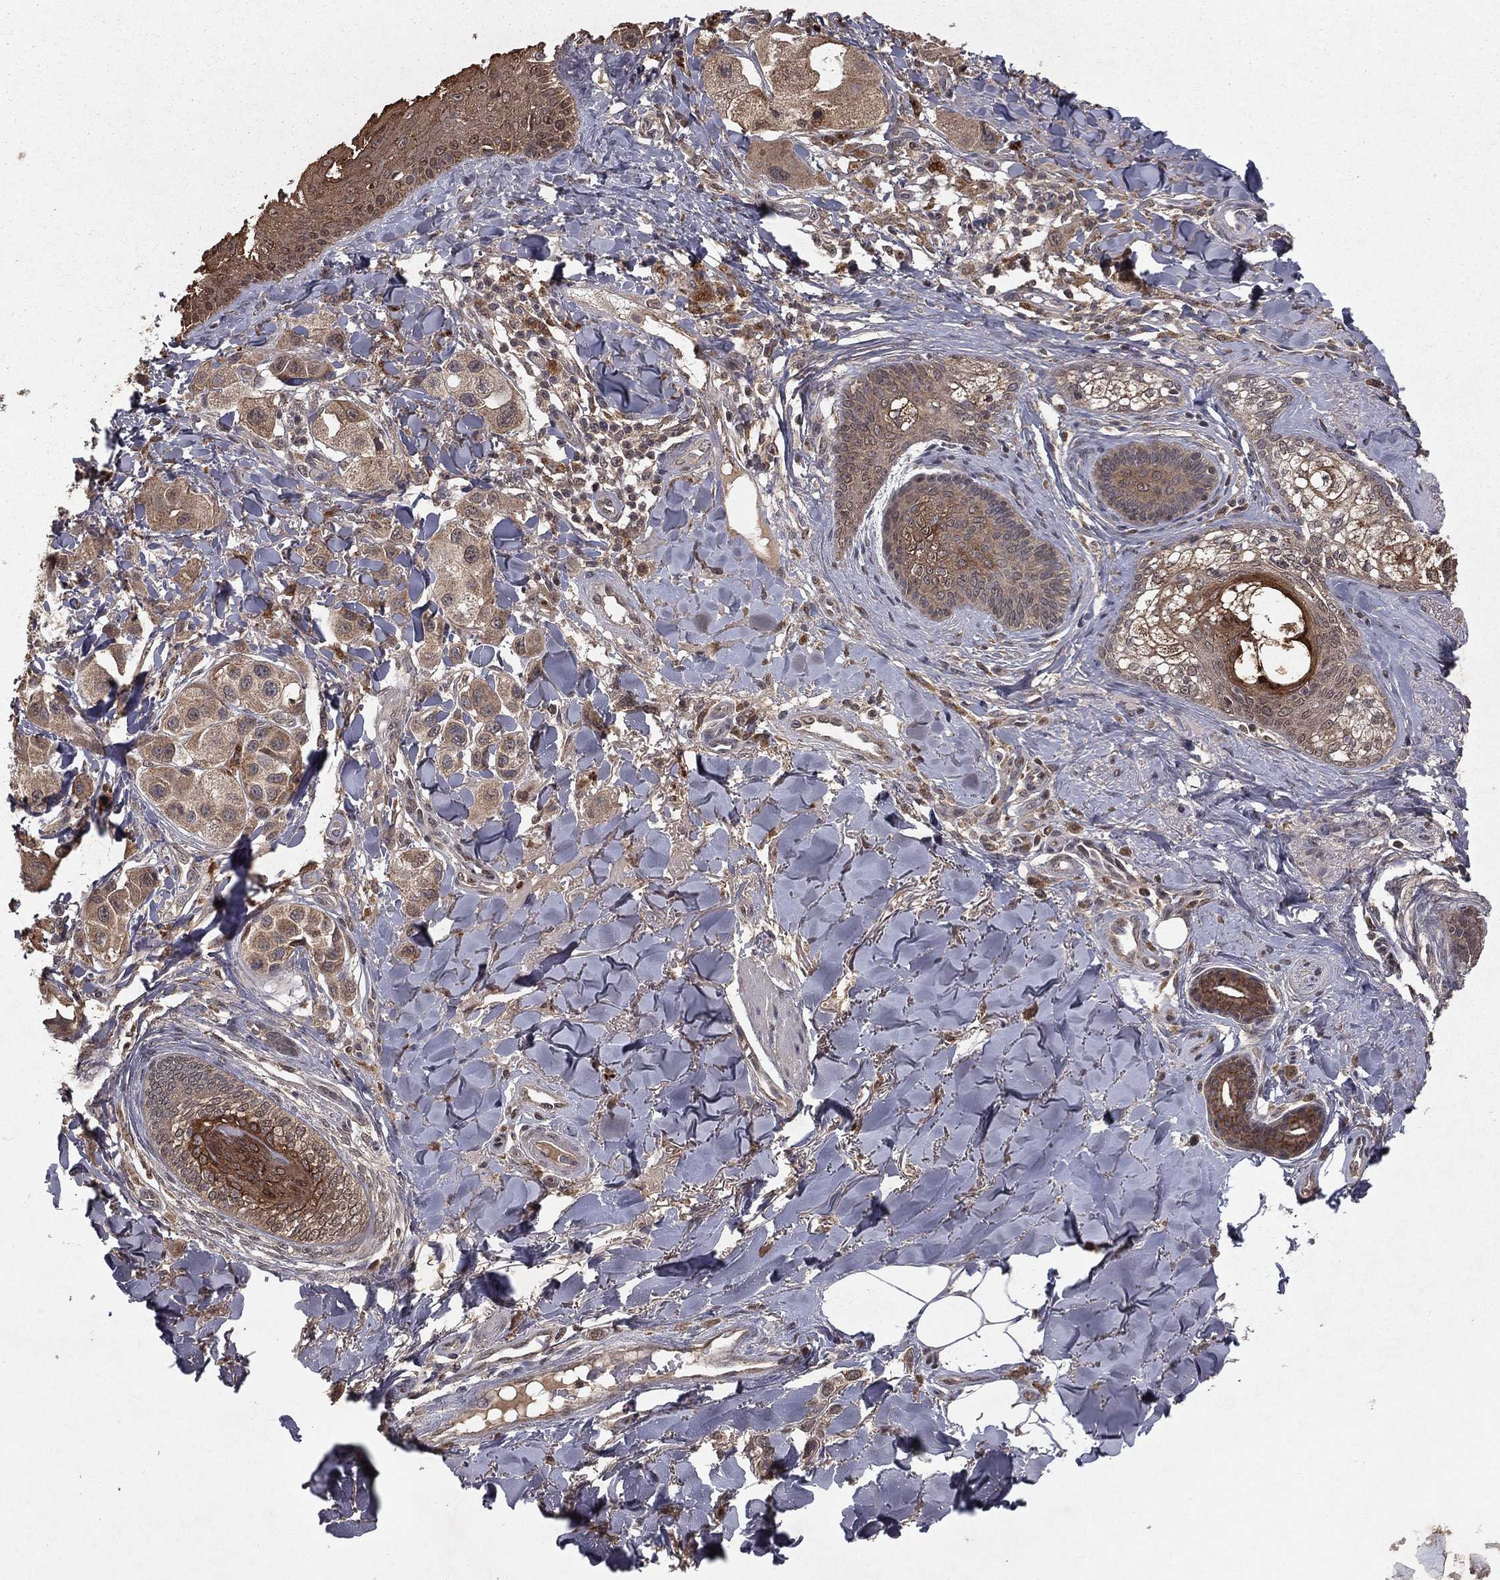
{"staining": {"intensity": "weak", "quantity": ">75%", "location": "cytoplasmic/membranous"}, "tissue": "melanoma", "cell_type": "Tumor cells", "image_type": "cancer", "snomed": [{"axis": "morphology", "description": "Malignant melanoma, NOS"}, {"axis": "topography", "description": "Skin"}], "caption": "Immunohistochemical staining of malignant melanoma reveals low levels of weak cytoplasmic/membranous positivity in approximately >75% of tumor cells.", "gene": "ZDHHC15", "patient": {"sex": "male", "age": 57}}